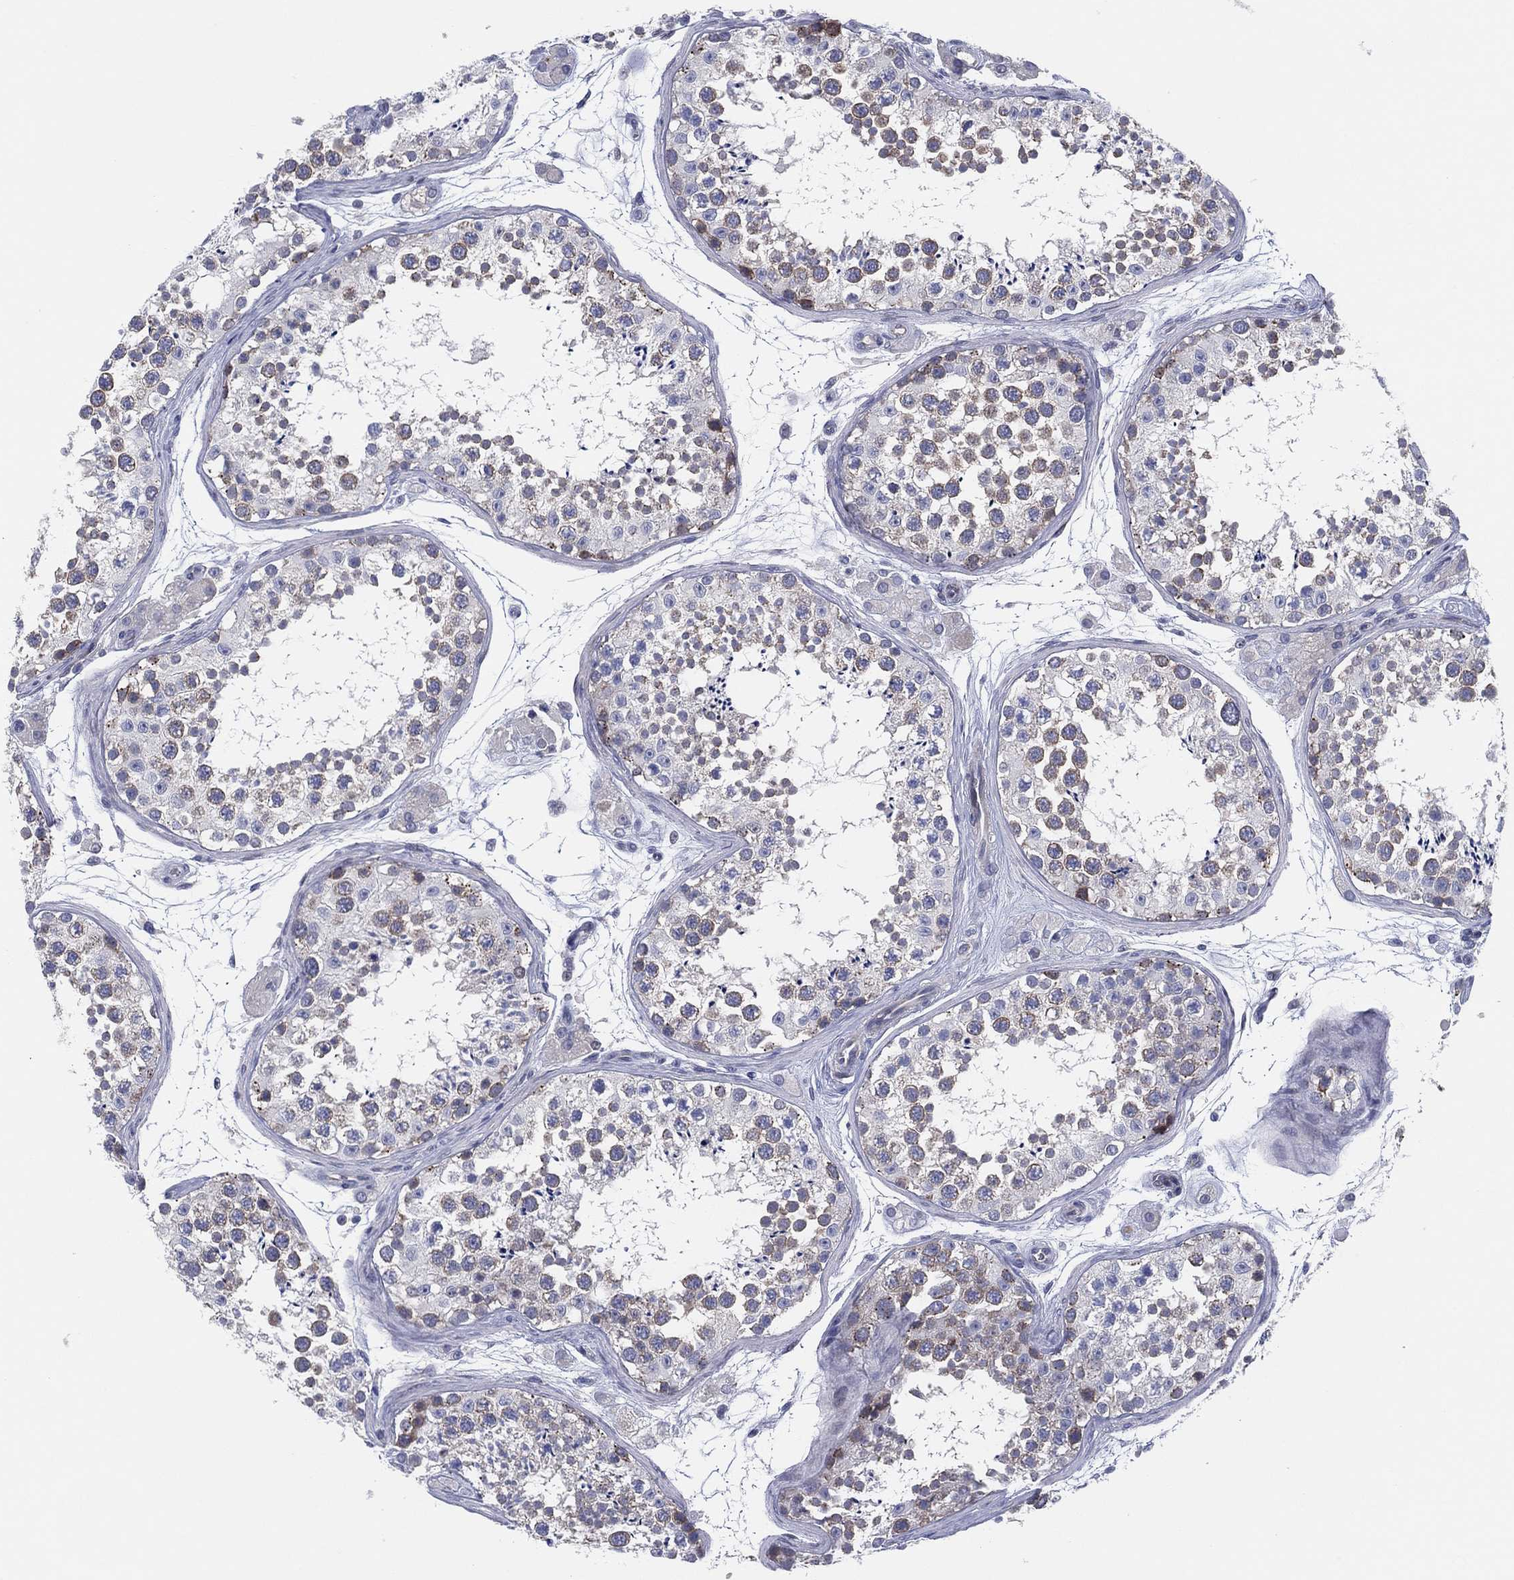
{"staining": {"intensity": "strong", "quantity": "<25%", "location": "cytoplasmic/membranous"}, "tissue": "testis", "cell_type": "Cells in seminiferous ducts", "image_type": "normal", "snomed": [{"axis": "morphology", "description": "Normal tissue, NOS"}, {"axis": "topography", "description": "Testis"}], "caption": "An image showing strong cytoplasmic/membranous expression in approximately <25% of cells in seminiferous ducts in benign testis, as visualized by brown immunohistochemical staining.", "gene": "HEATR4", "patient": {"sex": "male", "age": 41}}